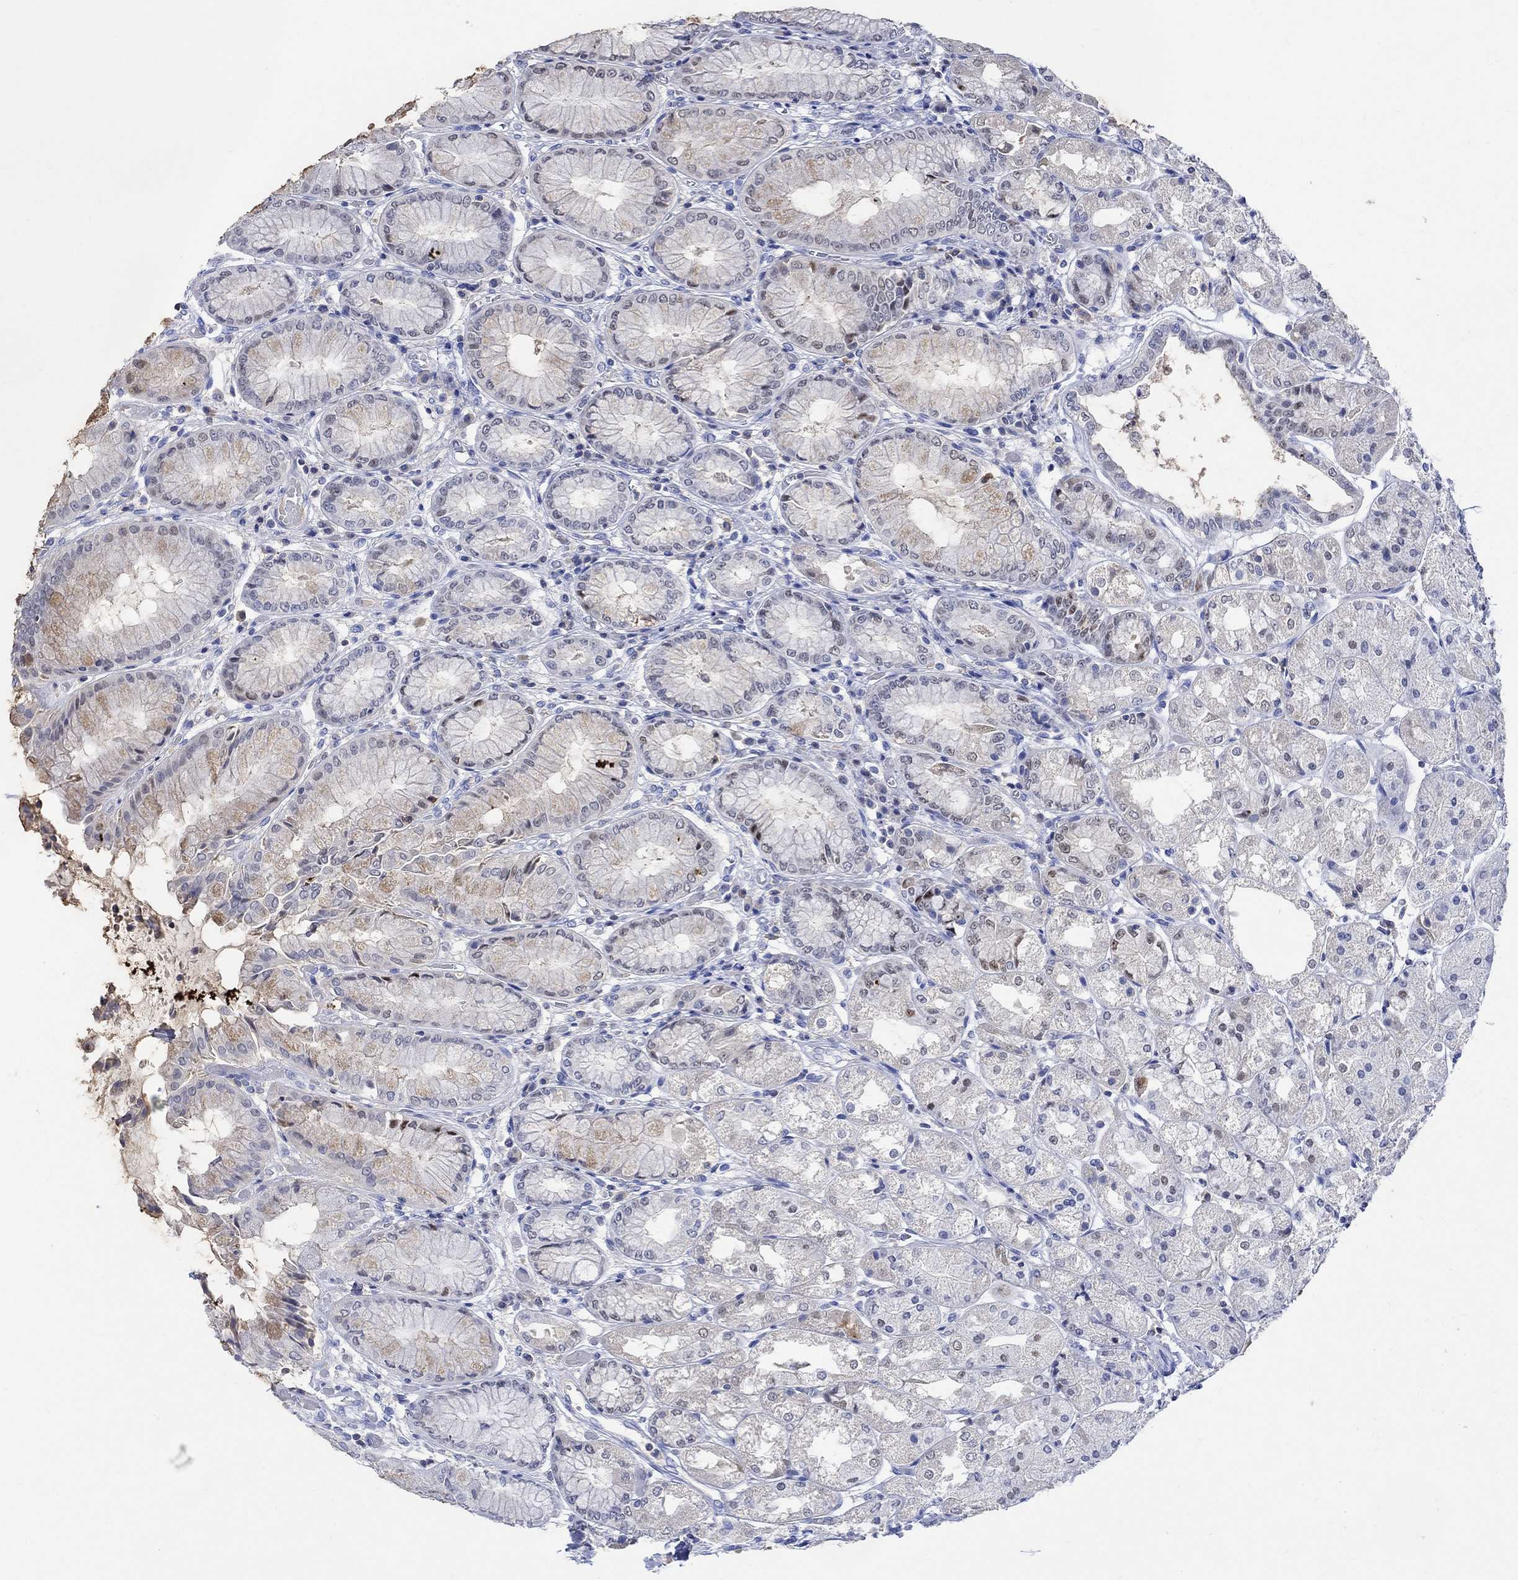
{"staining": {"intensity": "moderate", "quantity": "<25%", "location": "nuclear"}, "tissue": "stomach", "cell_type": "Glandular cells", "image_type": "normal", "snomed": [{"axis": "morphology", "description": "Normal tissue, NOS"}, {"axis": "topography", "description": "Stomach, upper"}], "caption": "This is a photomicrograph of IHC staining of benign stomach, which shows moderate expression in the nuclear of glandular cells.", "gene": "GCM1", "patient": {"sex": "male", "age": 72}}